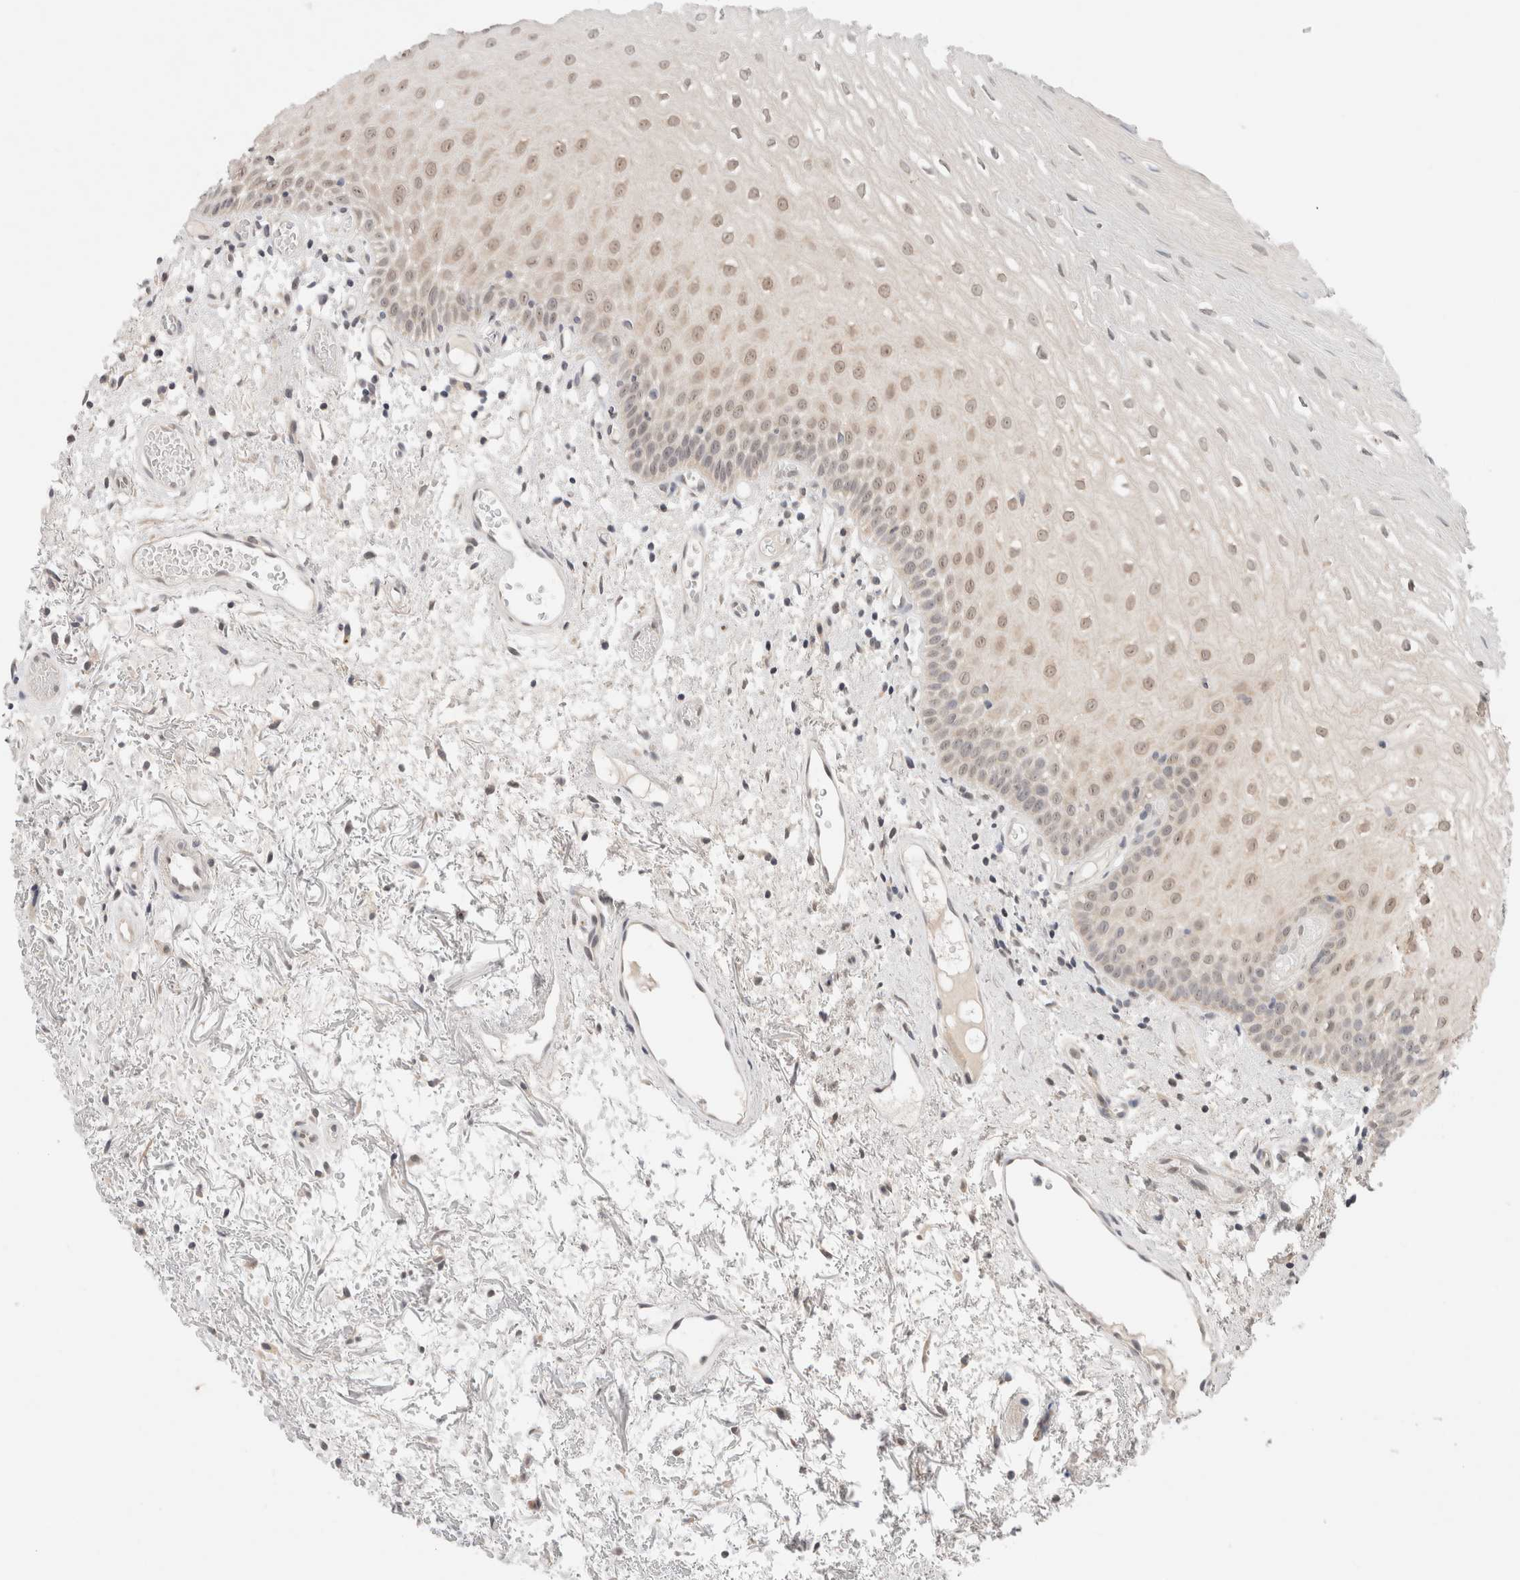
{"staining": {"intensity": "weak", "quantity": "25%-75%", "location": "nuclear"}, "tissue": "oral mucosa", "cell_type": "Squamous epithelial cells", "image_type": "normal", "snomed": [{"axis": "morphology", "description": "Normal tissue, NOS"}, {"axis": "topography", "description": "Oral tissue"}], "caption": "Immunohistochemistry (IHC) of normal oral mucosa exhibits low levels of weak nuclear expression in approximately 25%-75% of squamous epithelial cells.", "gene": "ERI3", "patient": {"sex": "male", "age": 52}}